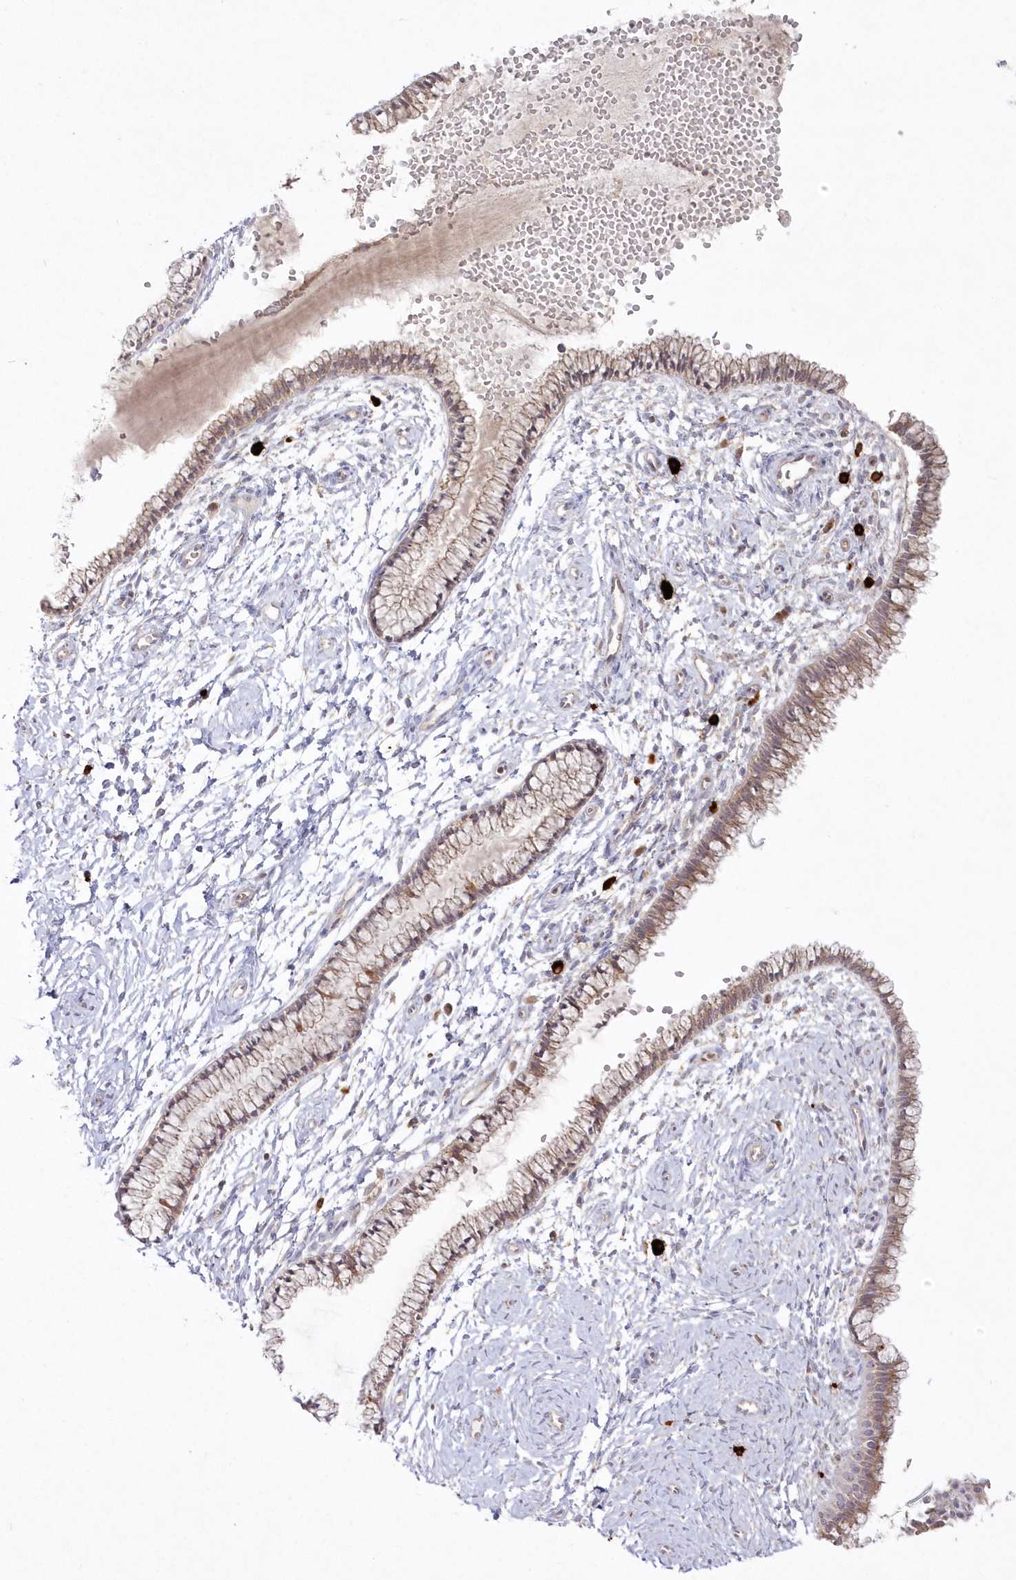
{"staining": {"intensity": "moderate", "quantity": "25%-75%", "location": "cytoplasmic/membranous"}, "tissue": "cervix", "cell_type": "Glandular cells", "image_type": "normal", "snomed": [{"axis": "morphology", "description": "Normal tissue, NOS"}, {"axis": "topography", "description": "Cervix"}], "caption": "Glandular cells reveal moderate cytoplasmic/membranous staining in approximately 25%-75% of cells in normal cervix. The protein is stained brown, and the nuclei are stained in blue (DAB (3,3'-diaminobenzidine) IHC with brightfield microscopy, high magnification).", "gene": "ARSB", "patient": {"sex": "female", "age": 33}}